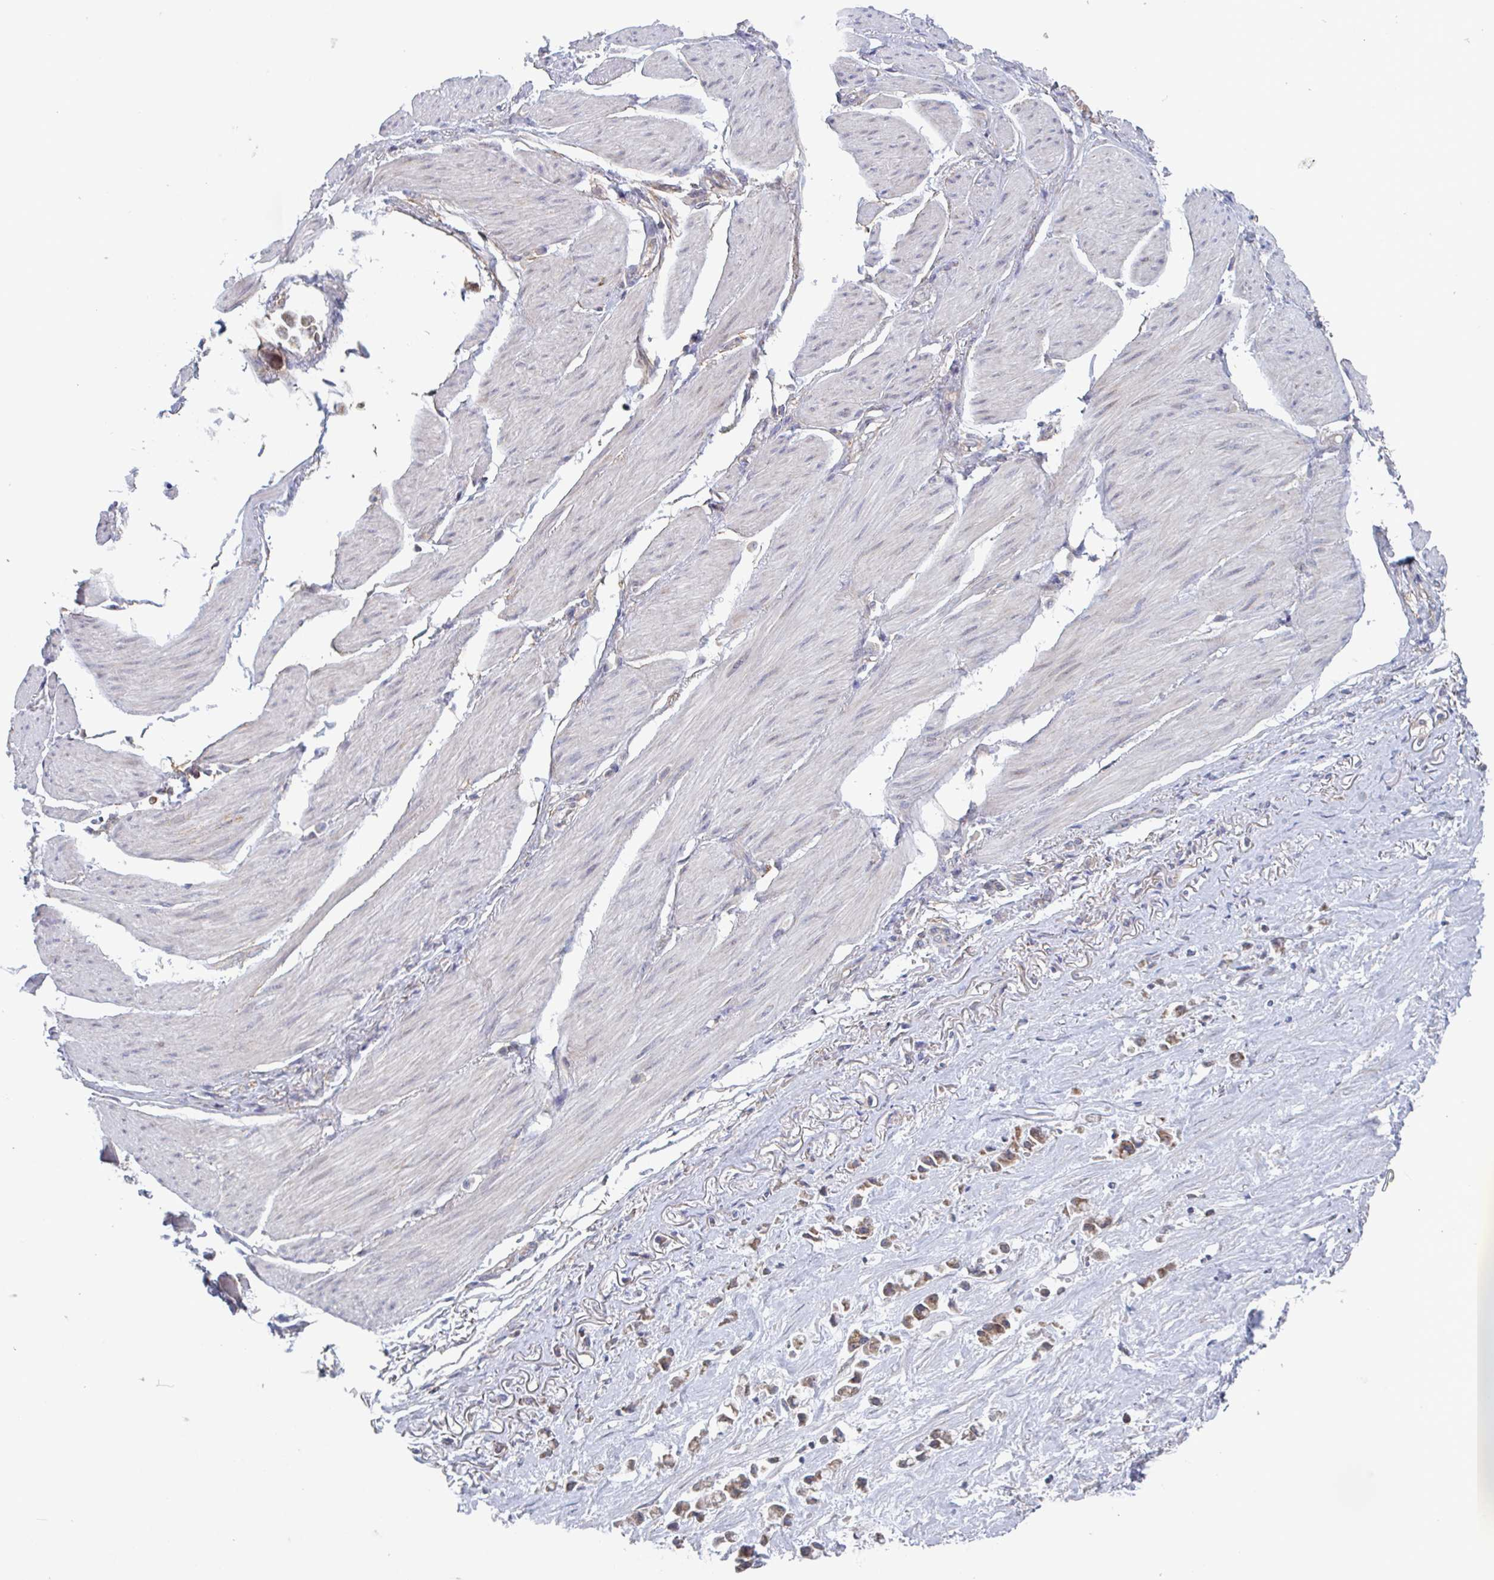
{"staining": {"intensity": "moderate", "quantity": ">75%", "location": "cytoplasmic/membranous"}, "tissue": "stomach cancer", "cell_type": "Tumor cells", "image_type": "cancer", "snomed": [{"axis": "morphology", "description": "Adenocarcinoma, NOS"}, {"axis": "topography", "description": "Stomach"}], "caption": "A micrograph showing moderate cytoplasmic/membranous positivity in about >75% of tumor cells in stomach cancer (adenocarcinoma), as visualized by brown immunohistochemical staining.", "gene": "SURF1", "patient": {"sex": "female", "age": 81}}